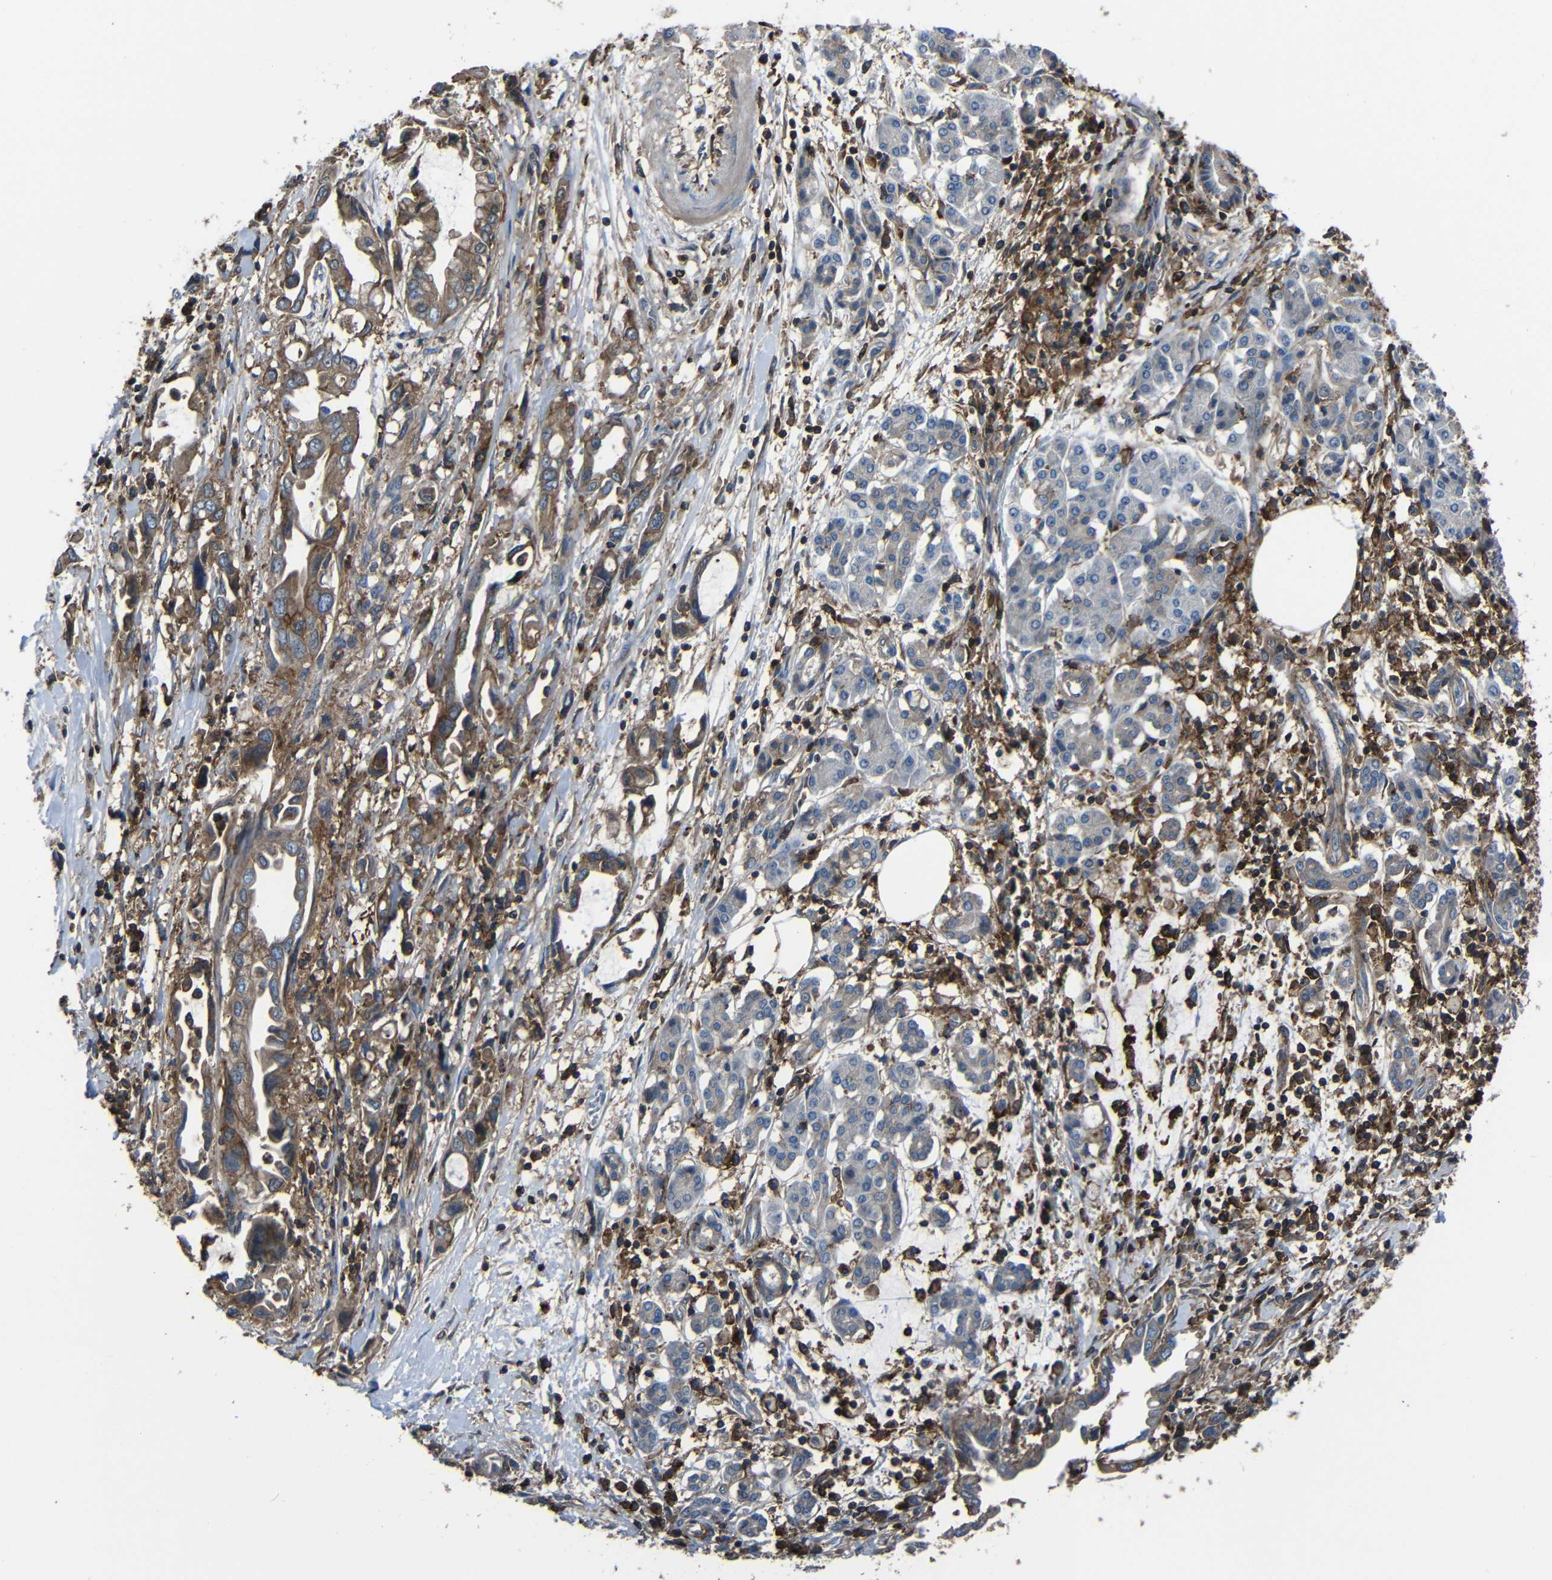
{"staining": {"intensity": "moderate", "quantity": ">75%", "location": "cytoplasmic/membranous"}, "tissue": "pancreatic cancer", "cell_type": "Tumor cells", "image_type": "cancer", "snomed": [{"axis": "morphology", "description": "Adenocarcinoma, NOS"}, {"axis": "topography", "description": "Pancreas"}], "caption": "This image reveals immunohistochemistry staining of human pancreatic cancer (adenocarcinoma), with medium moderate cytoplasmic/membranous positivity in about >75% of tumor cells.", "gene": "ADGRE5", "patient": {"sex": "female", "age": 57}}